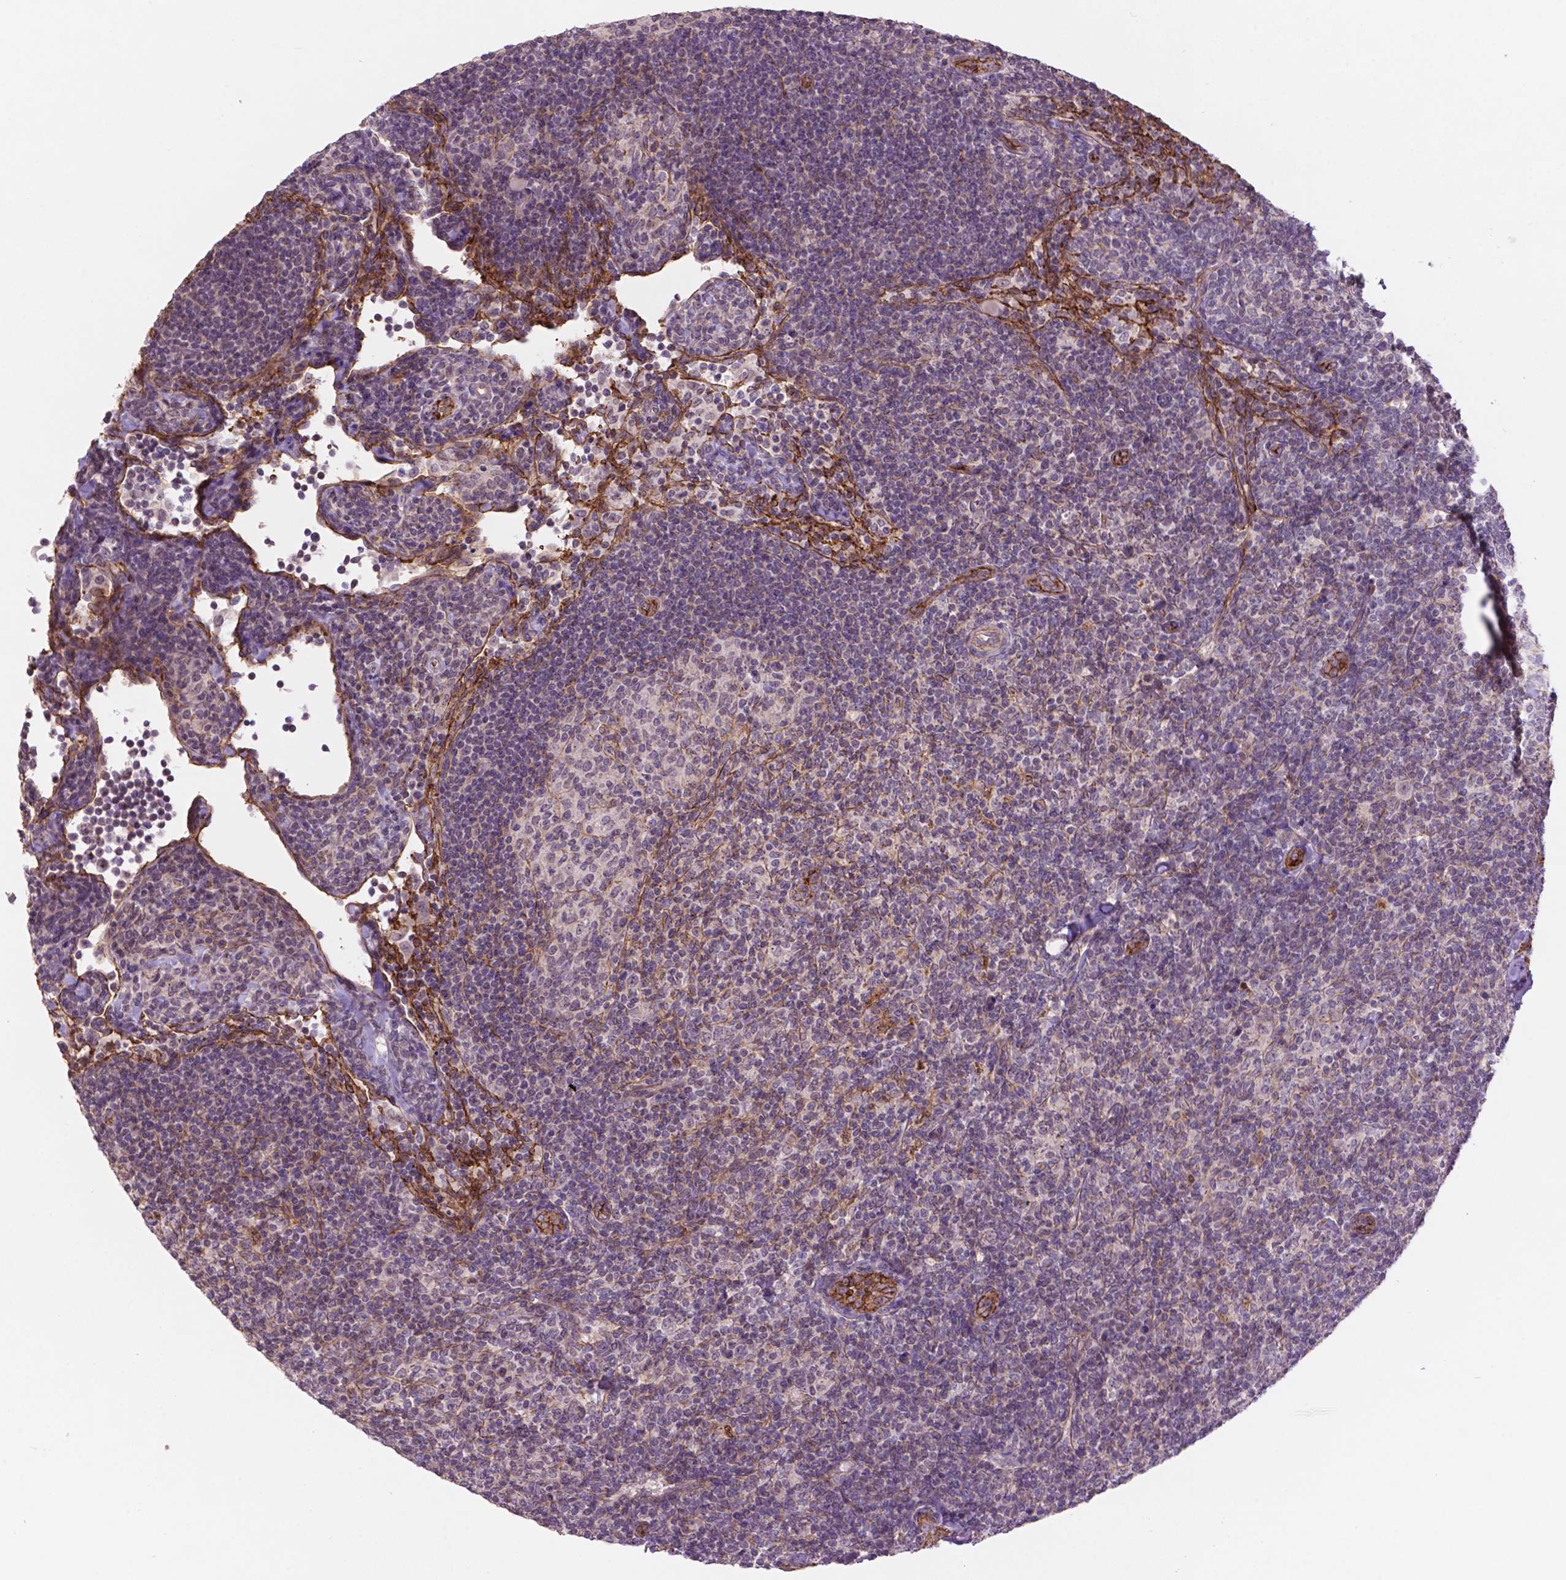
{"staining": {"intensity": "negative", "quantity": "none", "location": "none"}, "tissue": "lymphoma", "cell_type": "Tumor cells", "image_type": "cancer", "snomed": [{"axis": "morphology", "description": "Malignant lymphoma, non-Hodgkin's type, Low grade"}, {"axis": "topography", "description": "Lymph node"}], "caption": "High magnification brightfield microscopy of lymphoma stained with DAB (3,3'-diaminobenzidine) (brown) and counterstained with hematoxylin (blue): tumor cells show no significant positivity.", "gene": "ARL5C", "patient": {"sex": "female", "age": 56}}